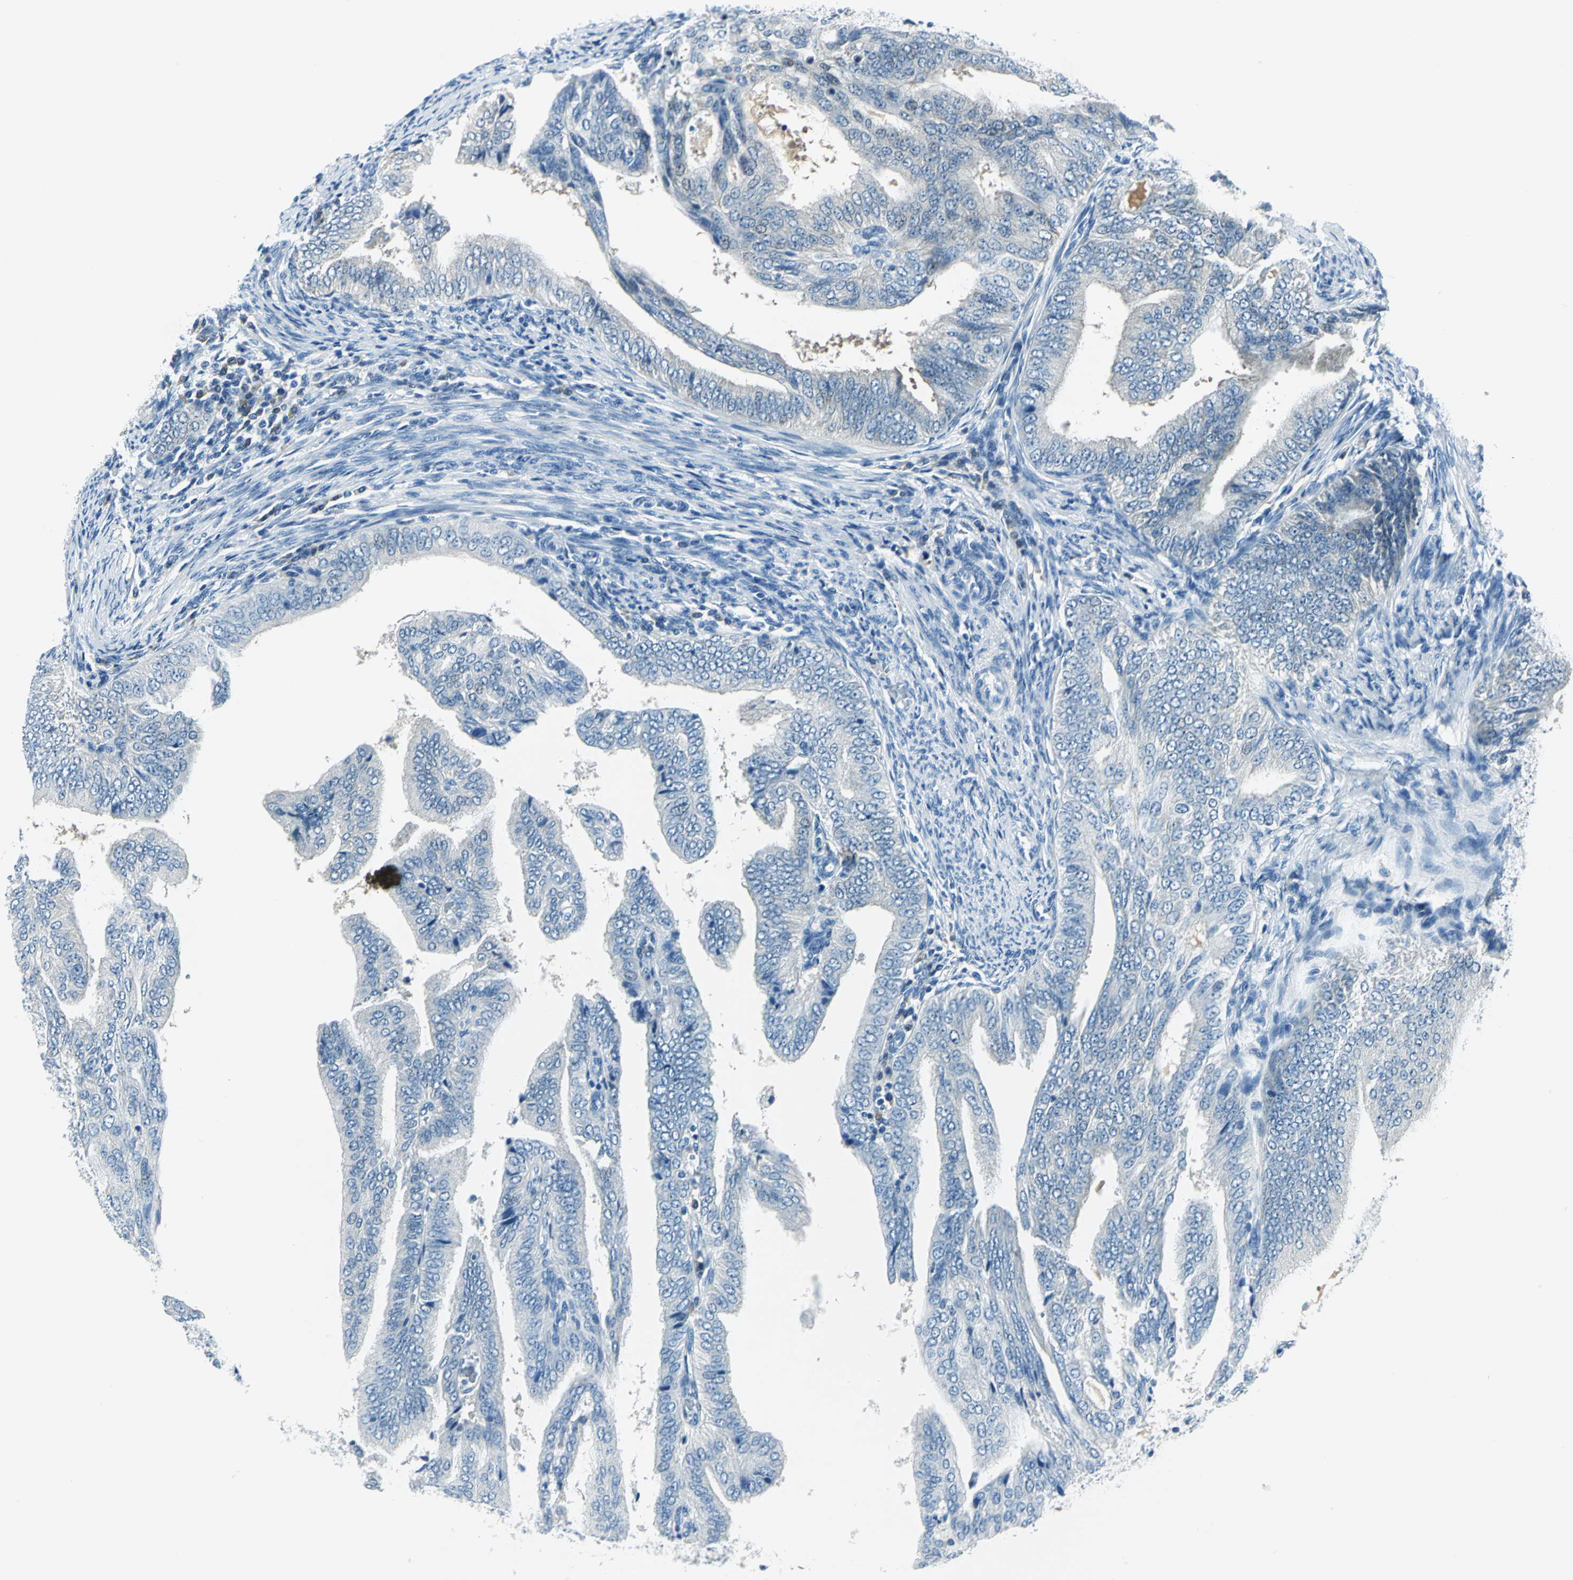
{"staining": {"intensity": "moderate", "quantity": "<25%", "location": "cytoplasmic/membranous,nuclear"}, "tissue": "endometrial cancer", "cell_type": "Tumor cells", "image_type": "cancer", "snomed": [{"axis": "morphology", "description": "Adenocarcinoma, NOS"}, {"axis": "topography", "description": "Endometrium"}], "caption": "Endometrial cancer (adenocarcinoma) tissue reveals moderate cytoplasmic/membranous and nuclear staining in approximately <25% of tumor cells (DAB IHC, brown staining for protein, blue staining for nuclei).", "gene": "AKR1A1", "patient": {"sex": "female", "age": 58}}